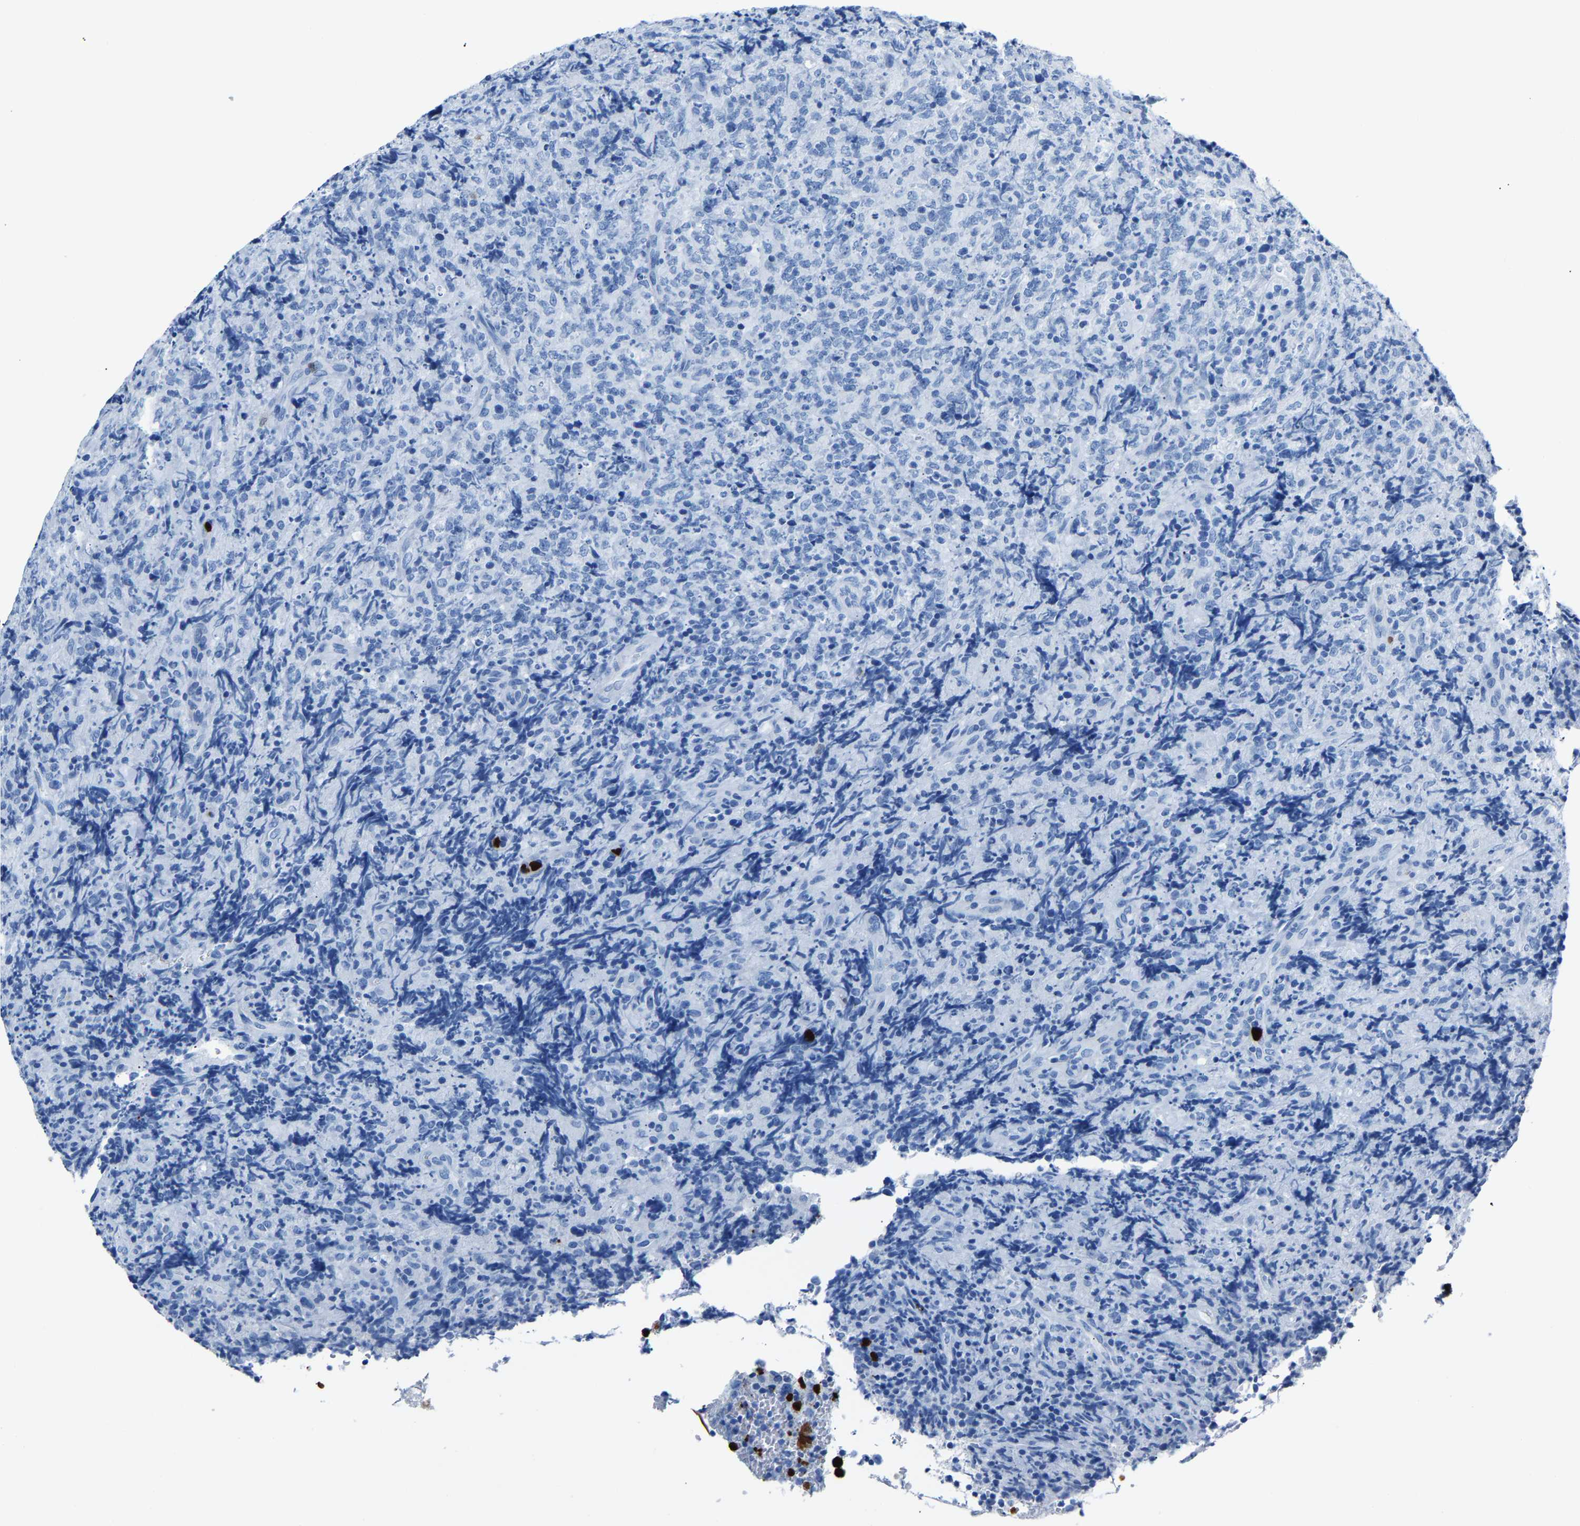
{"staining": {"intensity": "negative", "quantity": "none", "location": "none"}, "tissue": "lymphoma", "cell_type": "Tumor cells", "image_type": "cancer", "snomed": [{"axis": "morphology", "description": "Malignant lymphoma, non-Hodgkin's type, High grade"}, {"axis": "topography", "description": "Tonsil"}], "caption": "This is a photomicrograph of IHC staining of high-grade malignant lymphoma, non-Hodgkin's type, which shows no positivity in tumor cells. Nuclei are stained in blue.", "gene": "S100P", "patient": {"sex": "female", "age": 36}}